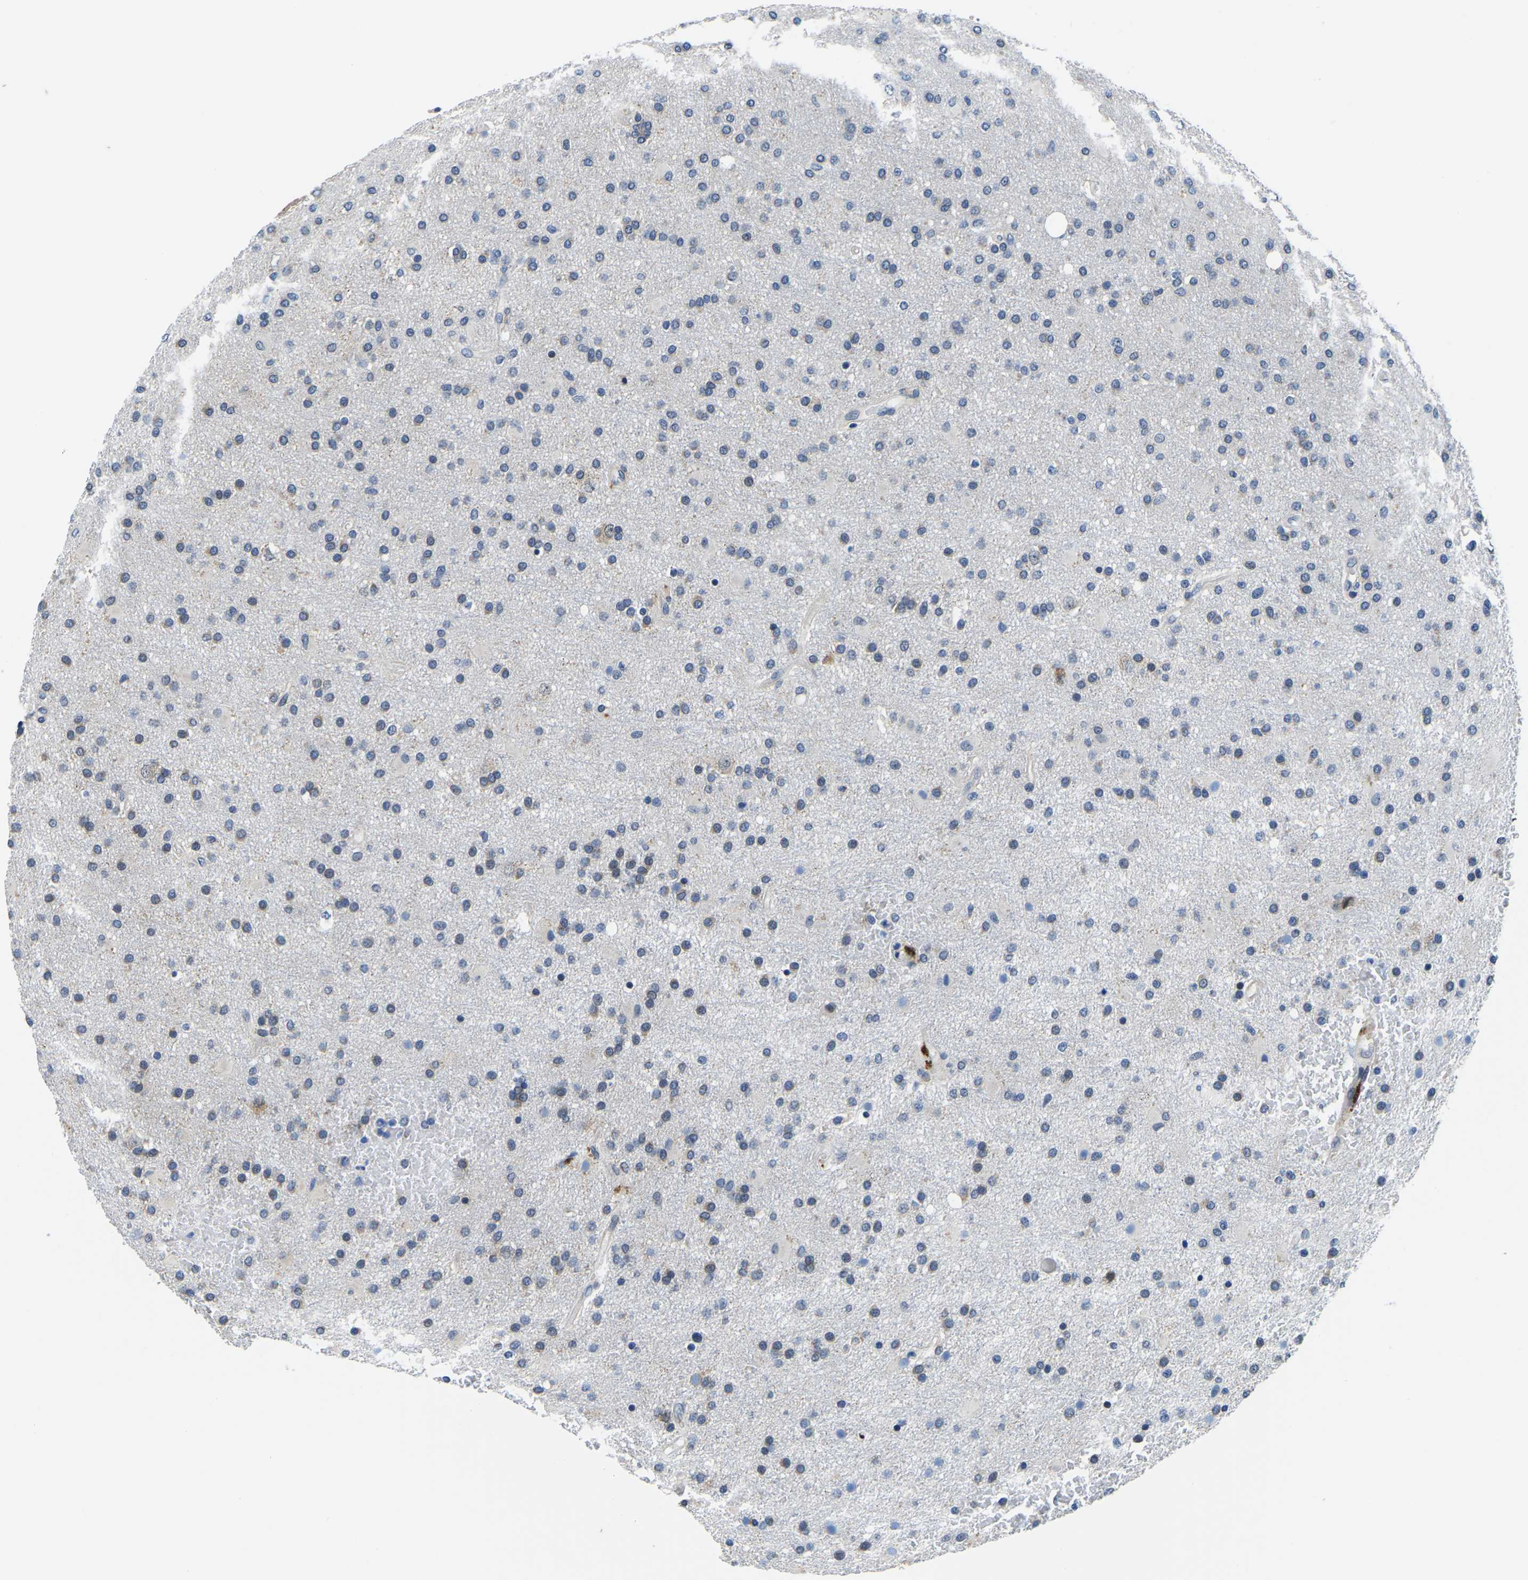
{"staining": {"intensity": "negative", "quantity": "none", "location": "none"}, "tissue": "glioma", "cell_type": "Tumor cells", "image_type": "cancer", "snomed": [{"axis": "morphology", "description": "Glioma, malignant, High grade"}, {"axis": "topography", "description": "Brain"}], "caption": "This micrograph is of glioma stained with immunohistochemistry to label a protein in brown with the nuclei are counter-stained blue. There is no expression in tumor cells.", "gene": "LIAS", "patient": {"sex": "male", "age": 72}}